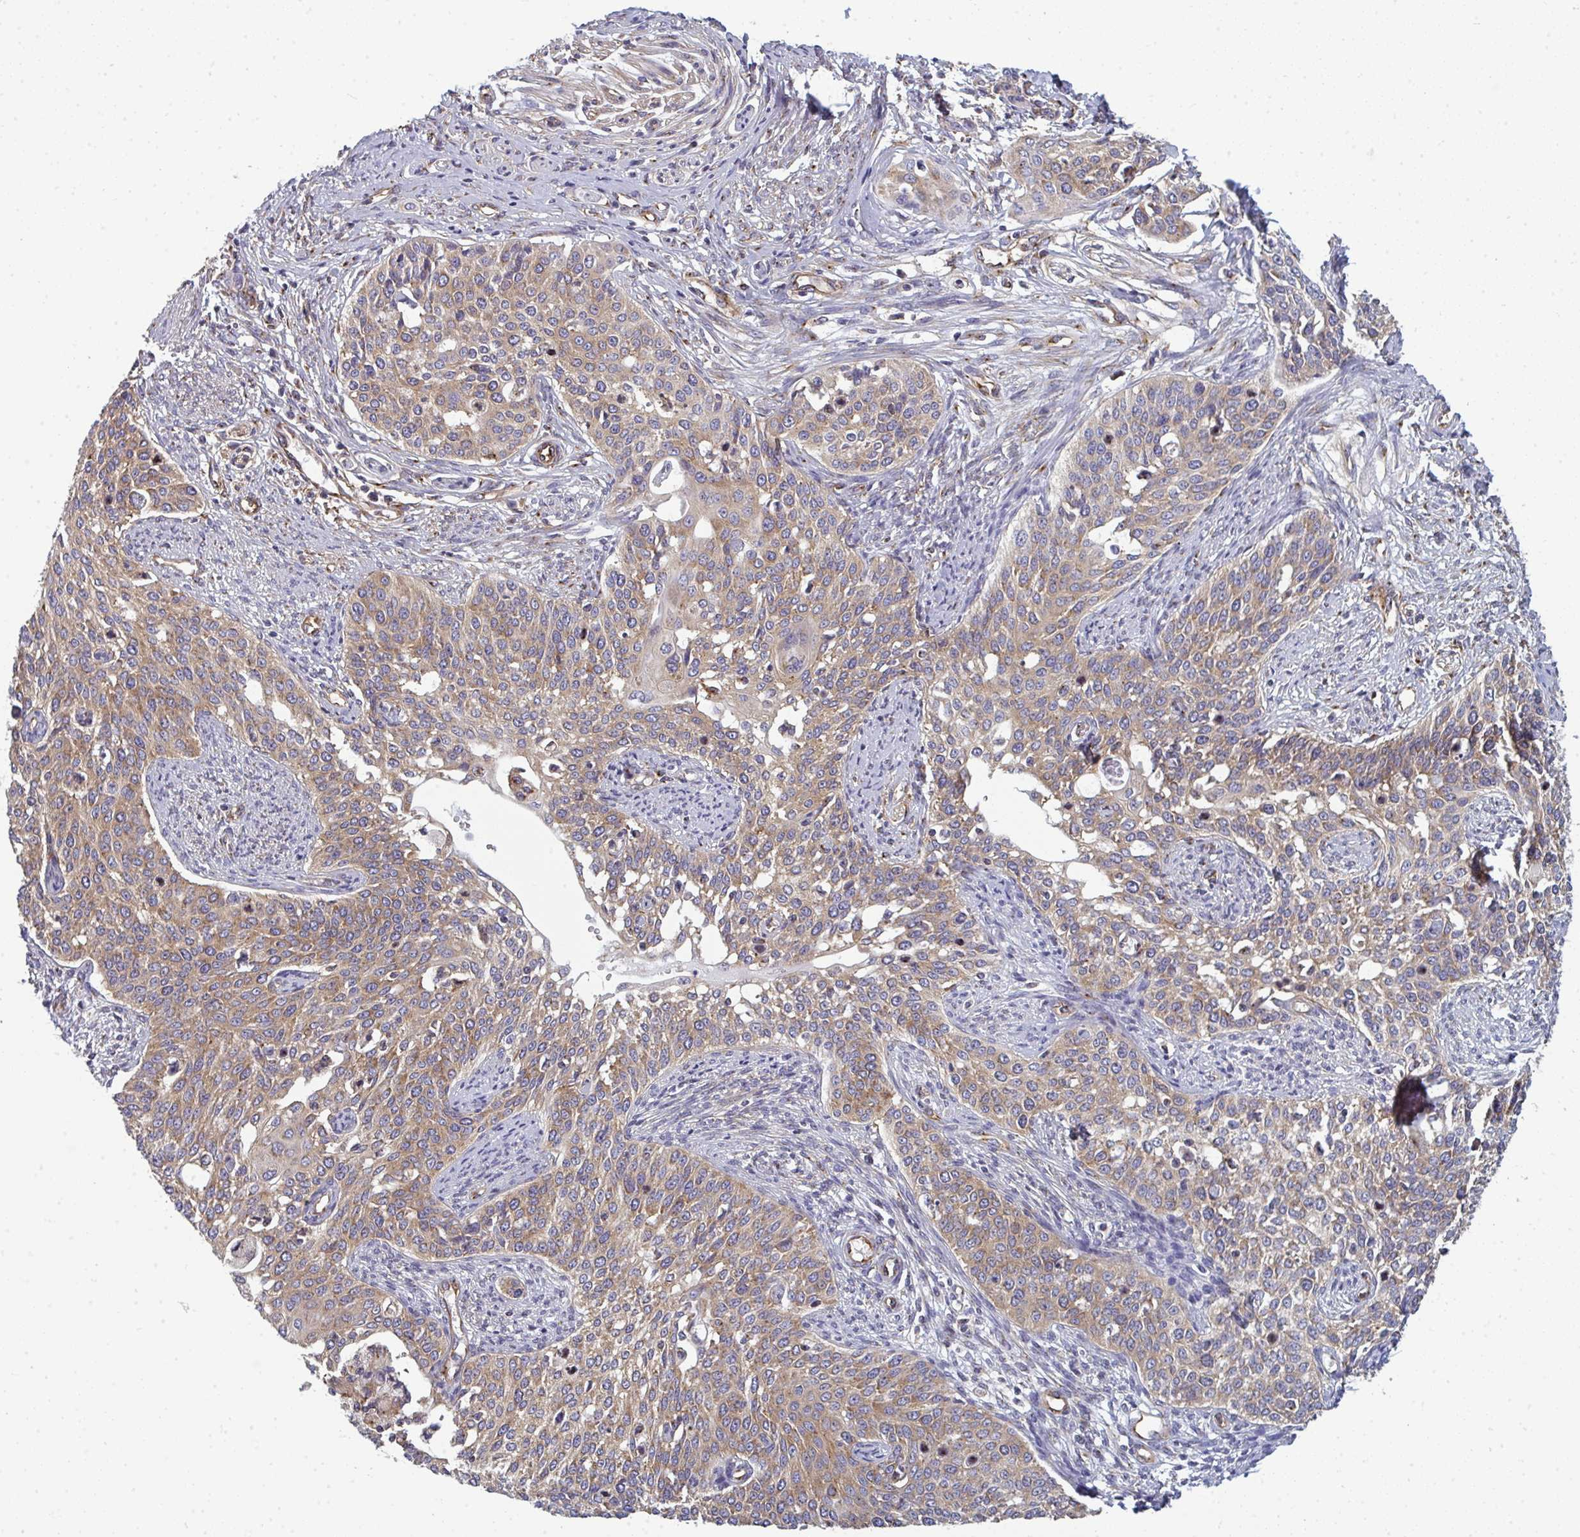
{"staining": {"intensity": "weak", "quantity": ">75%", "location": "cytoplasmic/membranous"}, "tissue": "cervical cancer", "cell_type": "Tumor cells", "image_type": "cancer", "snomed": [{"axis": "morphology", "description": "Squamous cell carcinoma, NOS"}, {"axis": "topography", "description": "Cervix"}], "caption": "The immunohistochemical stain shows weak cytoplasmic/membranous staining in tumor cells of cervical squamous cell carcinoma tissue. (DAB IHC, brown staining for protein, blue staining for nuclei).", "gene": "DYNC1I2", "patient": {"sex": "female", "age": 44}}